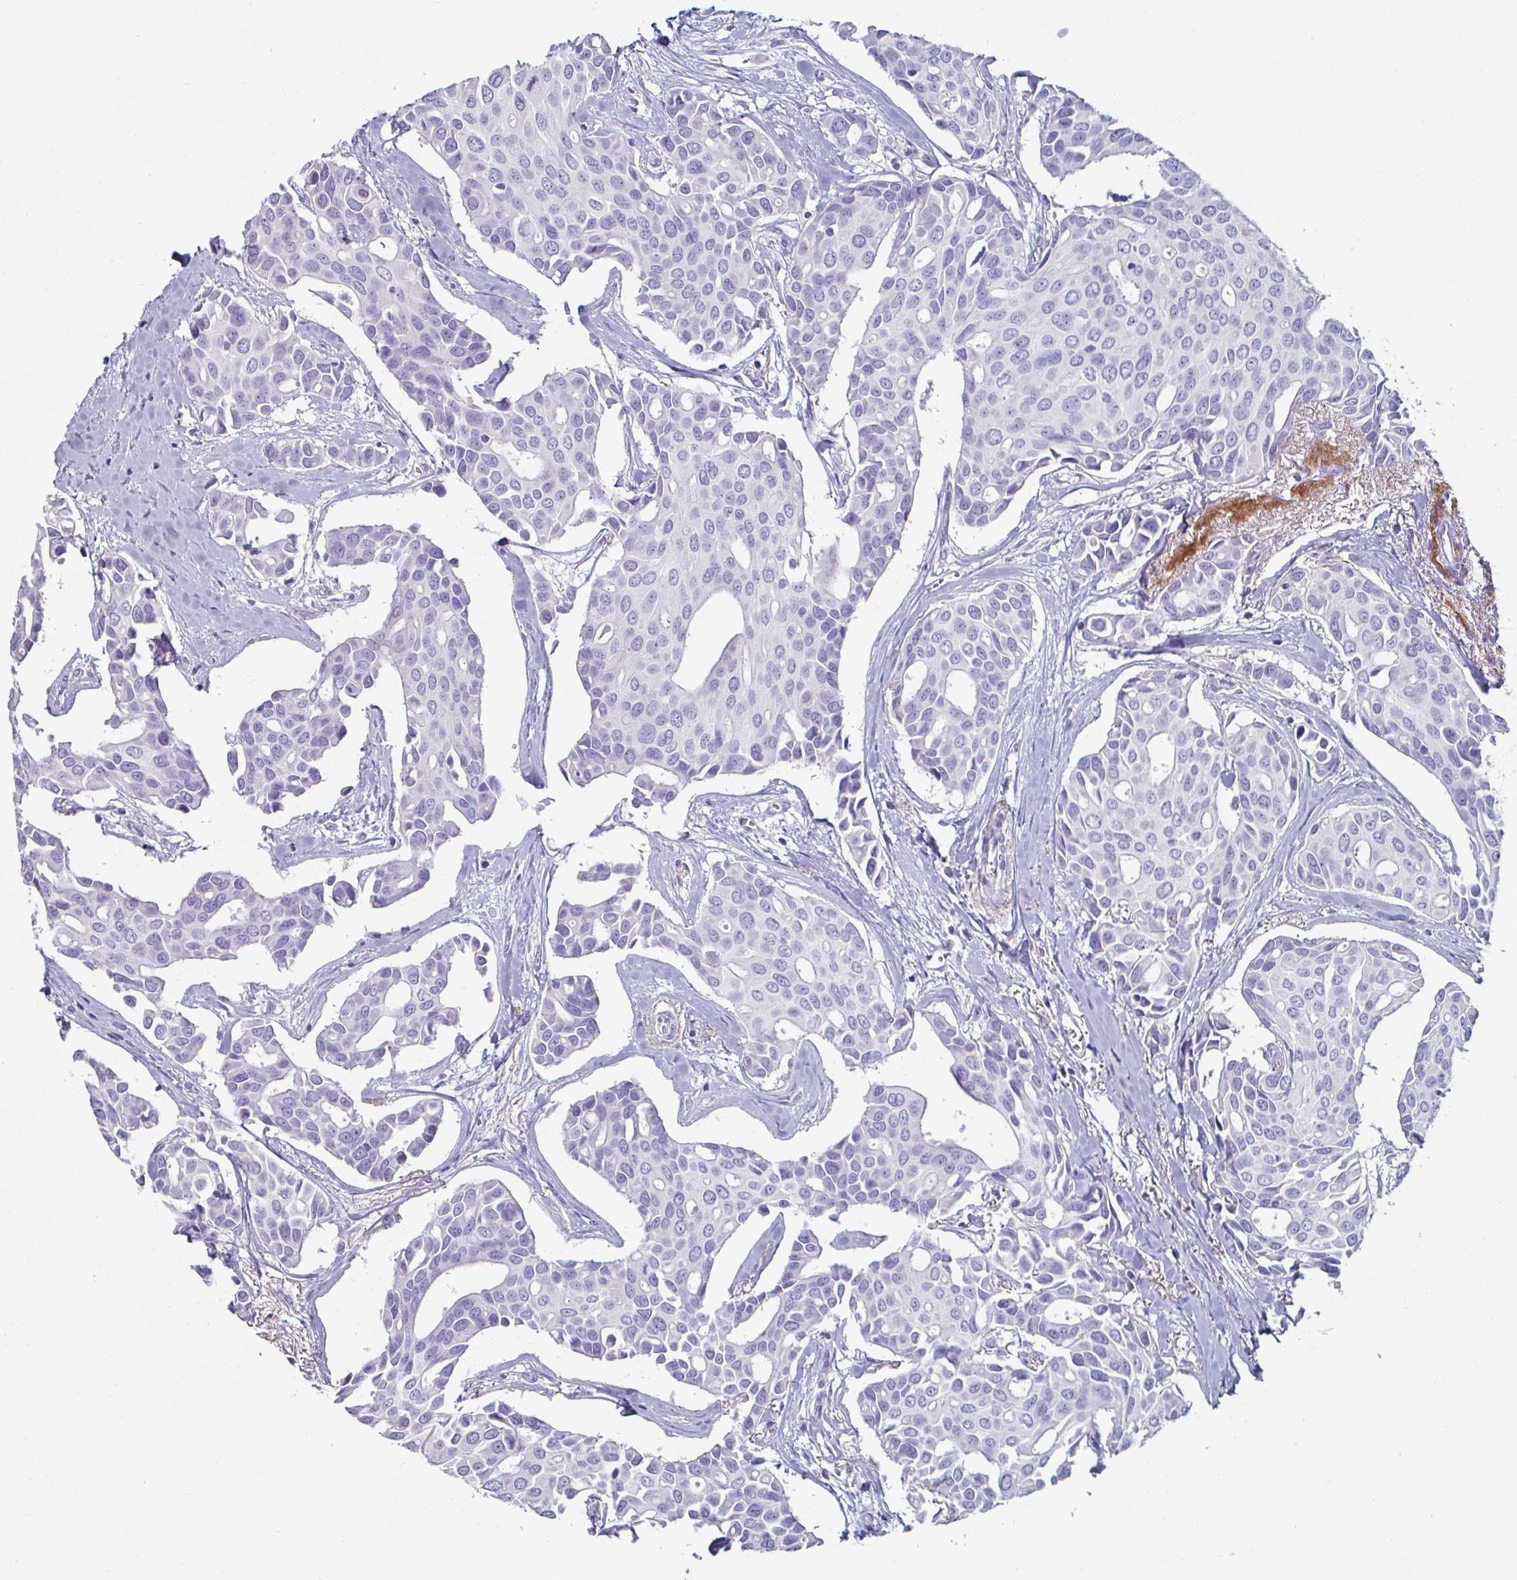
{"staining": {"intensity": "negative", "quantity": "none", "location": "none"}, "tissue": "breast cancer", "cell_type": "Tumor cells", "image_type": "cancer", "snomed": [{"axis": "morphology", "description": "Duct carcinoma"}, {"axis": "topography", "description": "Breast"}], "caption": "Immunohistochemistry of human breast cancer shows no expression in tumor cells.", "gene": "CREG2", "patient": {"sex": "female", "age": 54}}